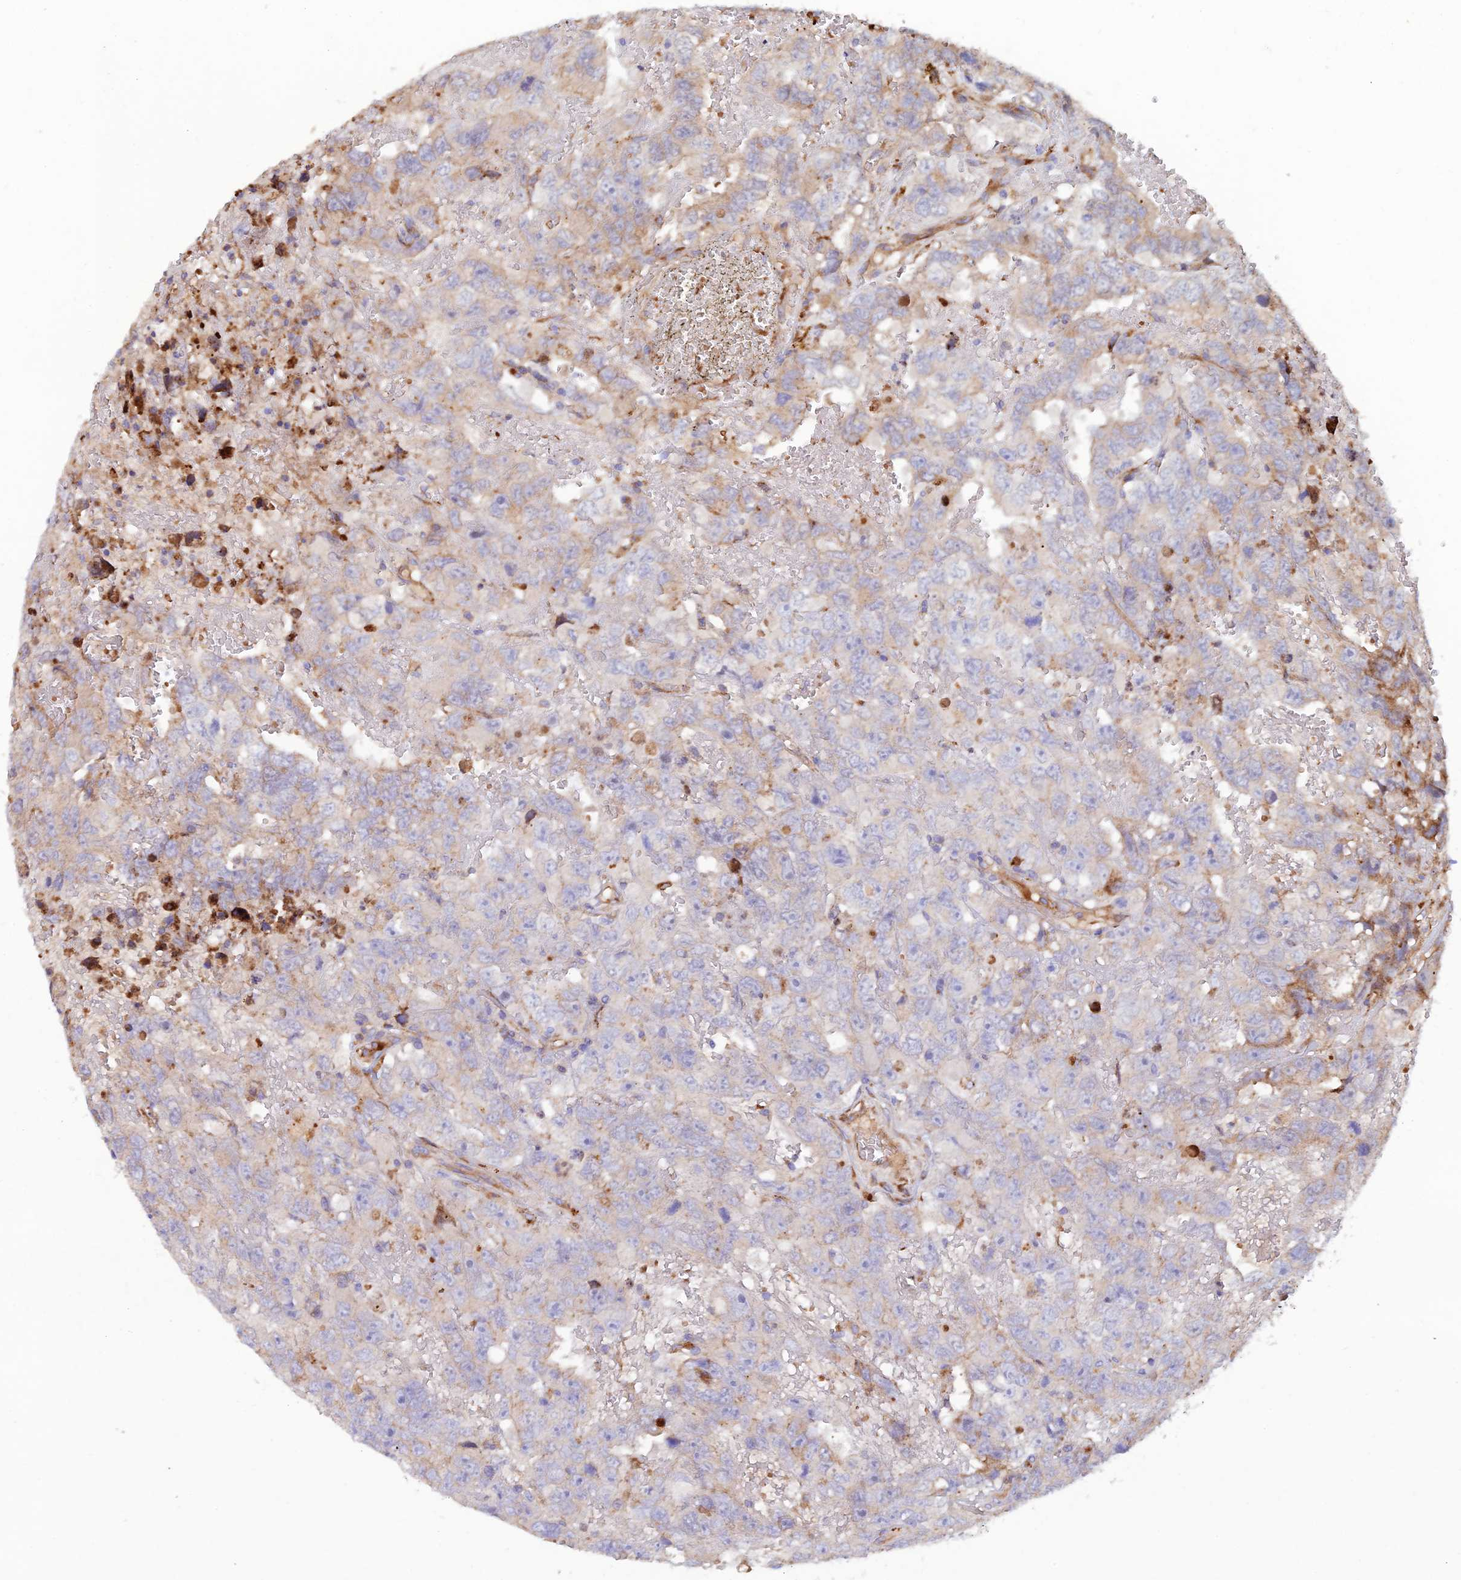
{"staining": {"intensity": "negative", "quantity": "none", "location": "none"}, "tissue": "testis cancer", "cell_type": "Tumor cells", "image_type": "cancer", "snomed": [{"axis": "morphology", "description": "Carcinoma, Embryonal, NOS"}, {"axis": "topography", "description": "Testis"}], "caption": "IHC image of embryonal carcinoma (testis) stained for a protein (brown), which exhibits no positivity in tumor cells.", "gene": "GMCL1", "patient": {"sex": "male", "age": 45}}